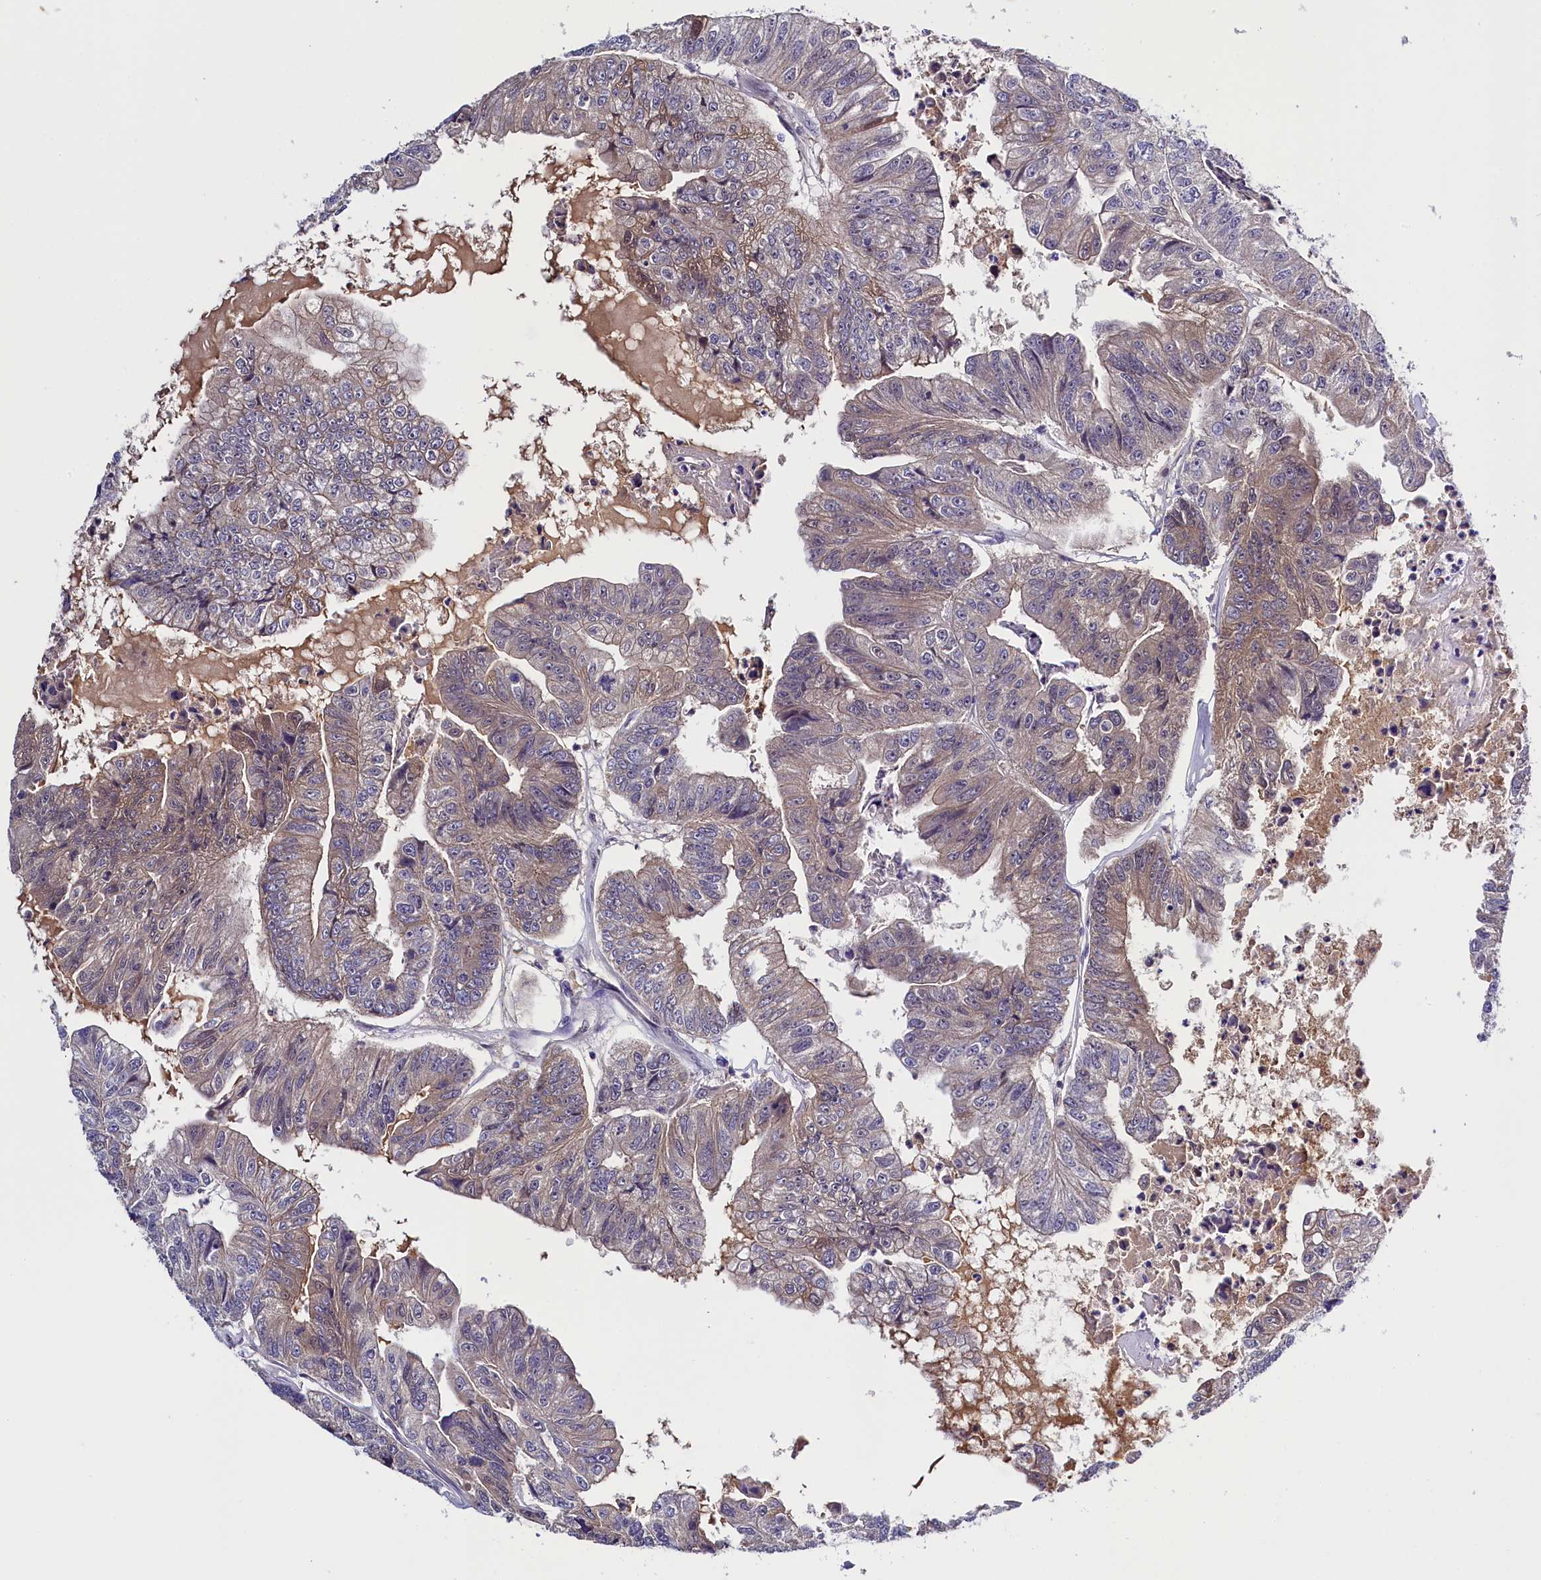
{"staining": {"intensity": "weak", "quantity": "<25%", "location": "cytoplasmic/membranous"}, "tissue": "colorectal cancer", "cell_type": "Tumor cells", "image_type": "cancer", "snomed": [{"axis": "morphology", "description": "Adenocarcinoma, NOS"}, {"axis": "topography", "description": "Colon"}], "caption": "Immunohistochemistry (IHC) micrograph of neoplastic tissue: adenocarcinoma (colorectal) stained with DAB demonstrates no significant protein expression in tumor cells. (Stains: DAB IHC with hematoxylin counter stain, Microscopy: brightfield microscopy at high magnification).", "gene": "ENKD1", "patient": {"sex": "female", "age": 67}}